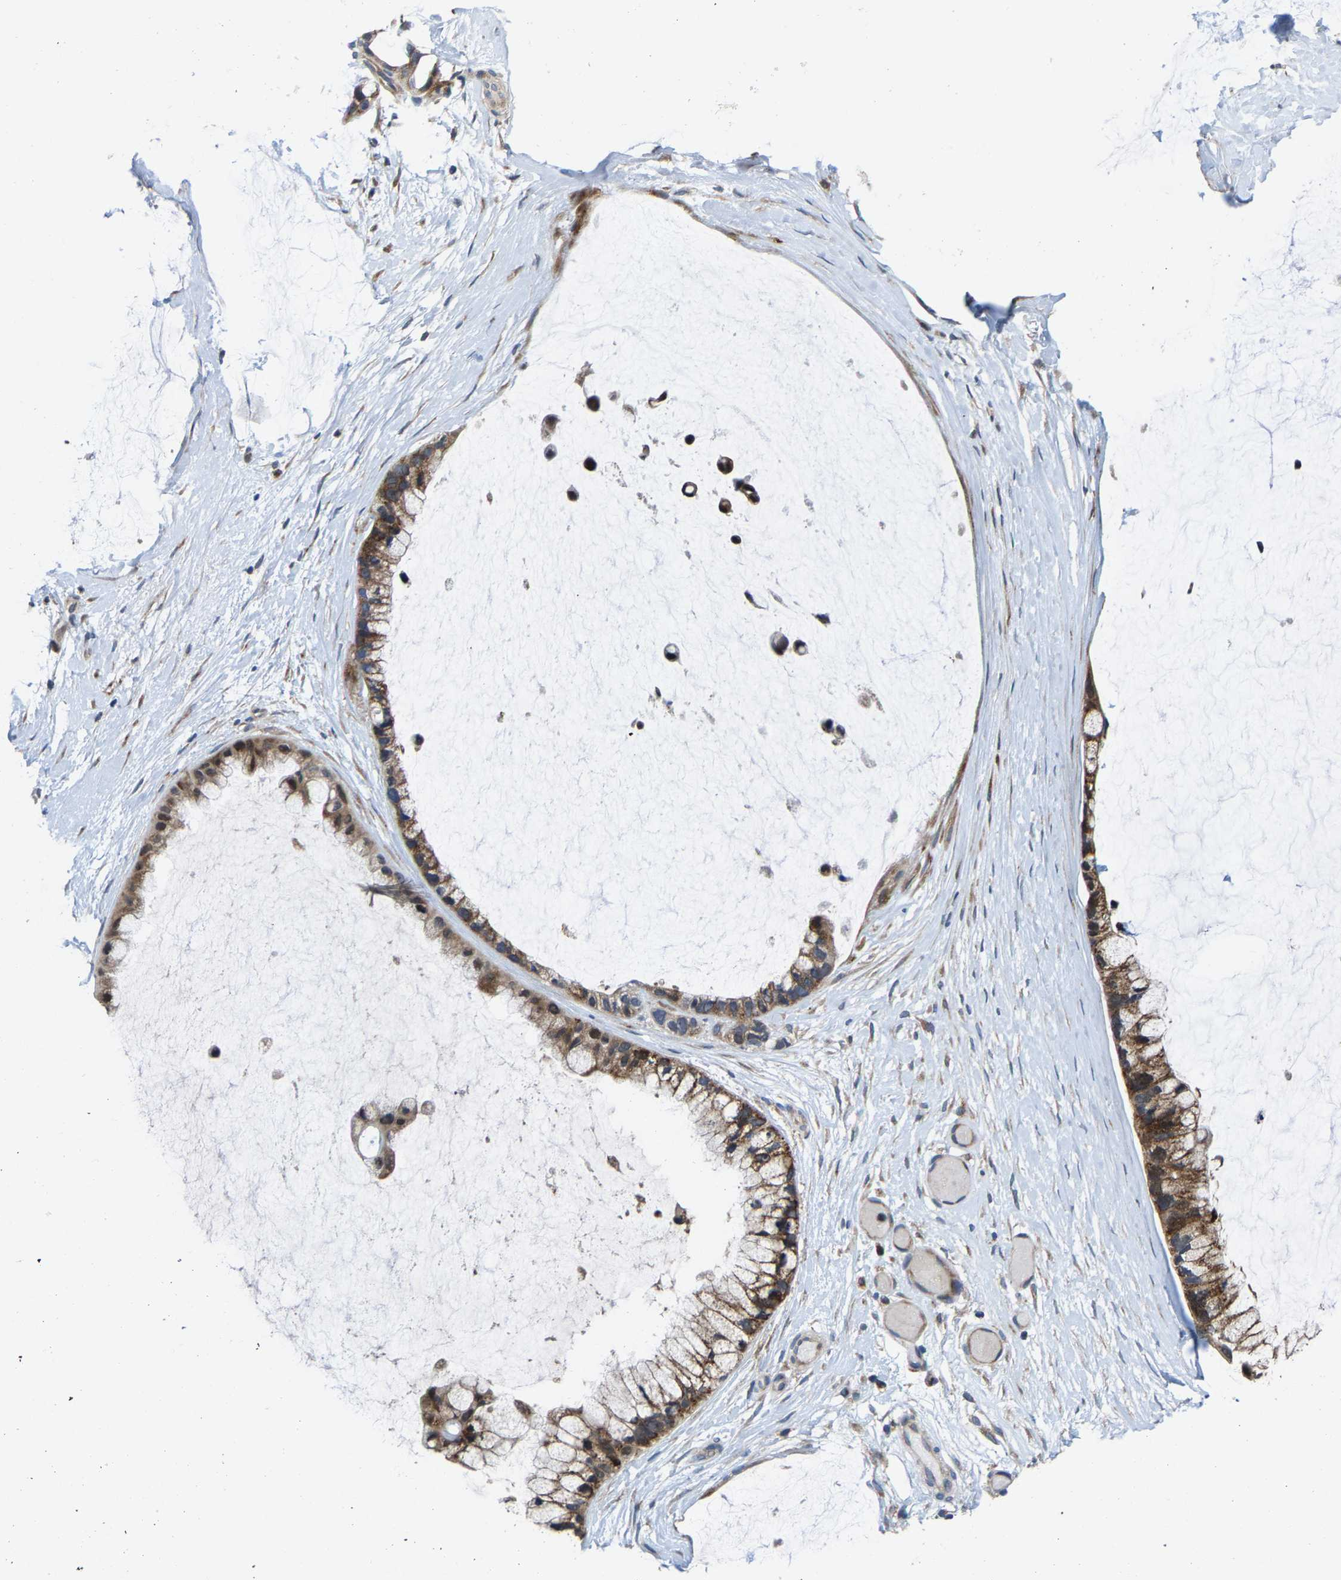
{"staining": {"intensity": "moderate", "quantity": ">75%", "location": "cytoplasmic/membranous"}, "tissue": "ovarian cancer", "cell_type": "Tumor cells", "image_type": "cancer", "snomed": [{"axis": "morphology", "description": "Cystadenocarcinoma, mucinous, NOS"}, {"axis": "topography", "description": "Ovary"}], "caption": "This photomicrograph reveals immunohistochemistry staining of mucinous cystadenocarcinoma (ovarian), with medium moderate cytoplasmic/membranous expression in approximately >75% of tumor cells.", "gene": "TDRKH", "patient": {"sex": "female", "age": 39}}